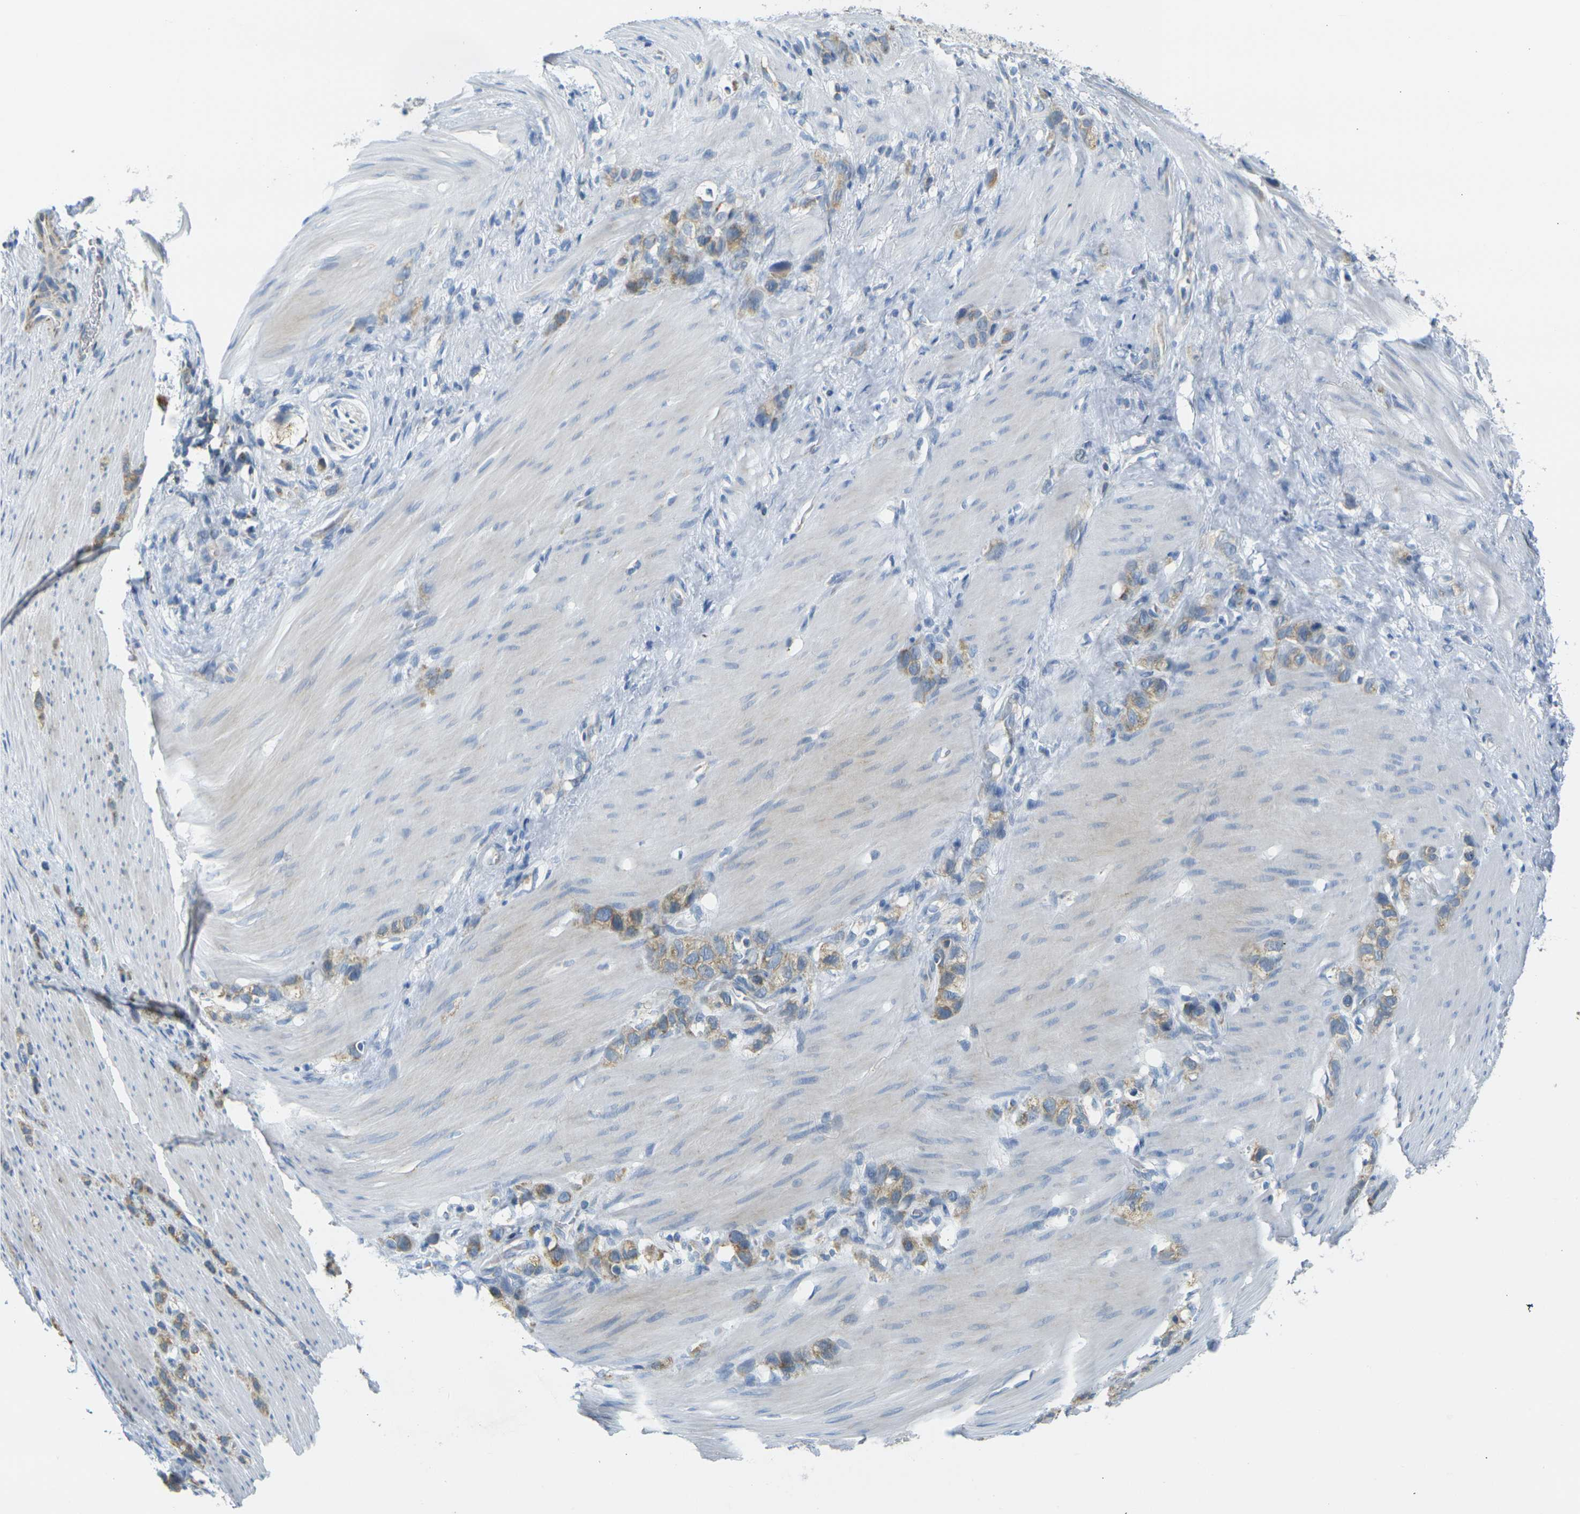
{"staining": {"intensity": "weak", "quantity": ">75%", "location": "cytoplasmic/membranous"}, "tissue": "stomach cancer", "cell_type": "Tumor cells", "image_type": "cancer", "snomed": [{"axis": "morphology", "description": "Normal tissue, NOS"}, {"axis": "morphology", "description": "Adenocarcinoma, NOS"}, {"axis": "morphology", "description": "Adenocarcinoma, High grade"}, {"axis": "topography", "description": "Stomach, upper"}, {"axis": "topography", "description": "Stomach"}], "caption": "Stomach adenocarcinoma tissue demonstrates weak cytoplasmic/membranous positivity in approximately >75% of tumor cells The protein is stained brown, and the nuclei are stained in blue (DAB (3,3'-diaminobenzidine) IHC with brightfield microscopy, high magnification).", "gene": "PARD6B", "patient": {"sex": "female", "age": 65}}